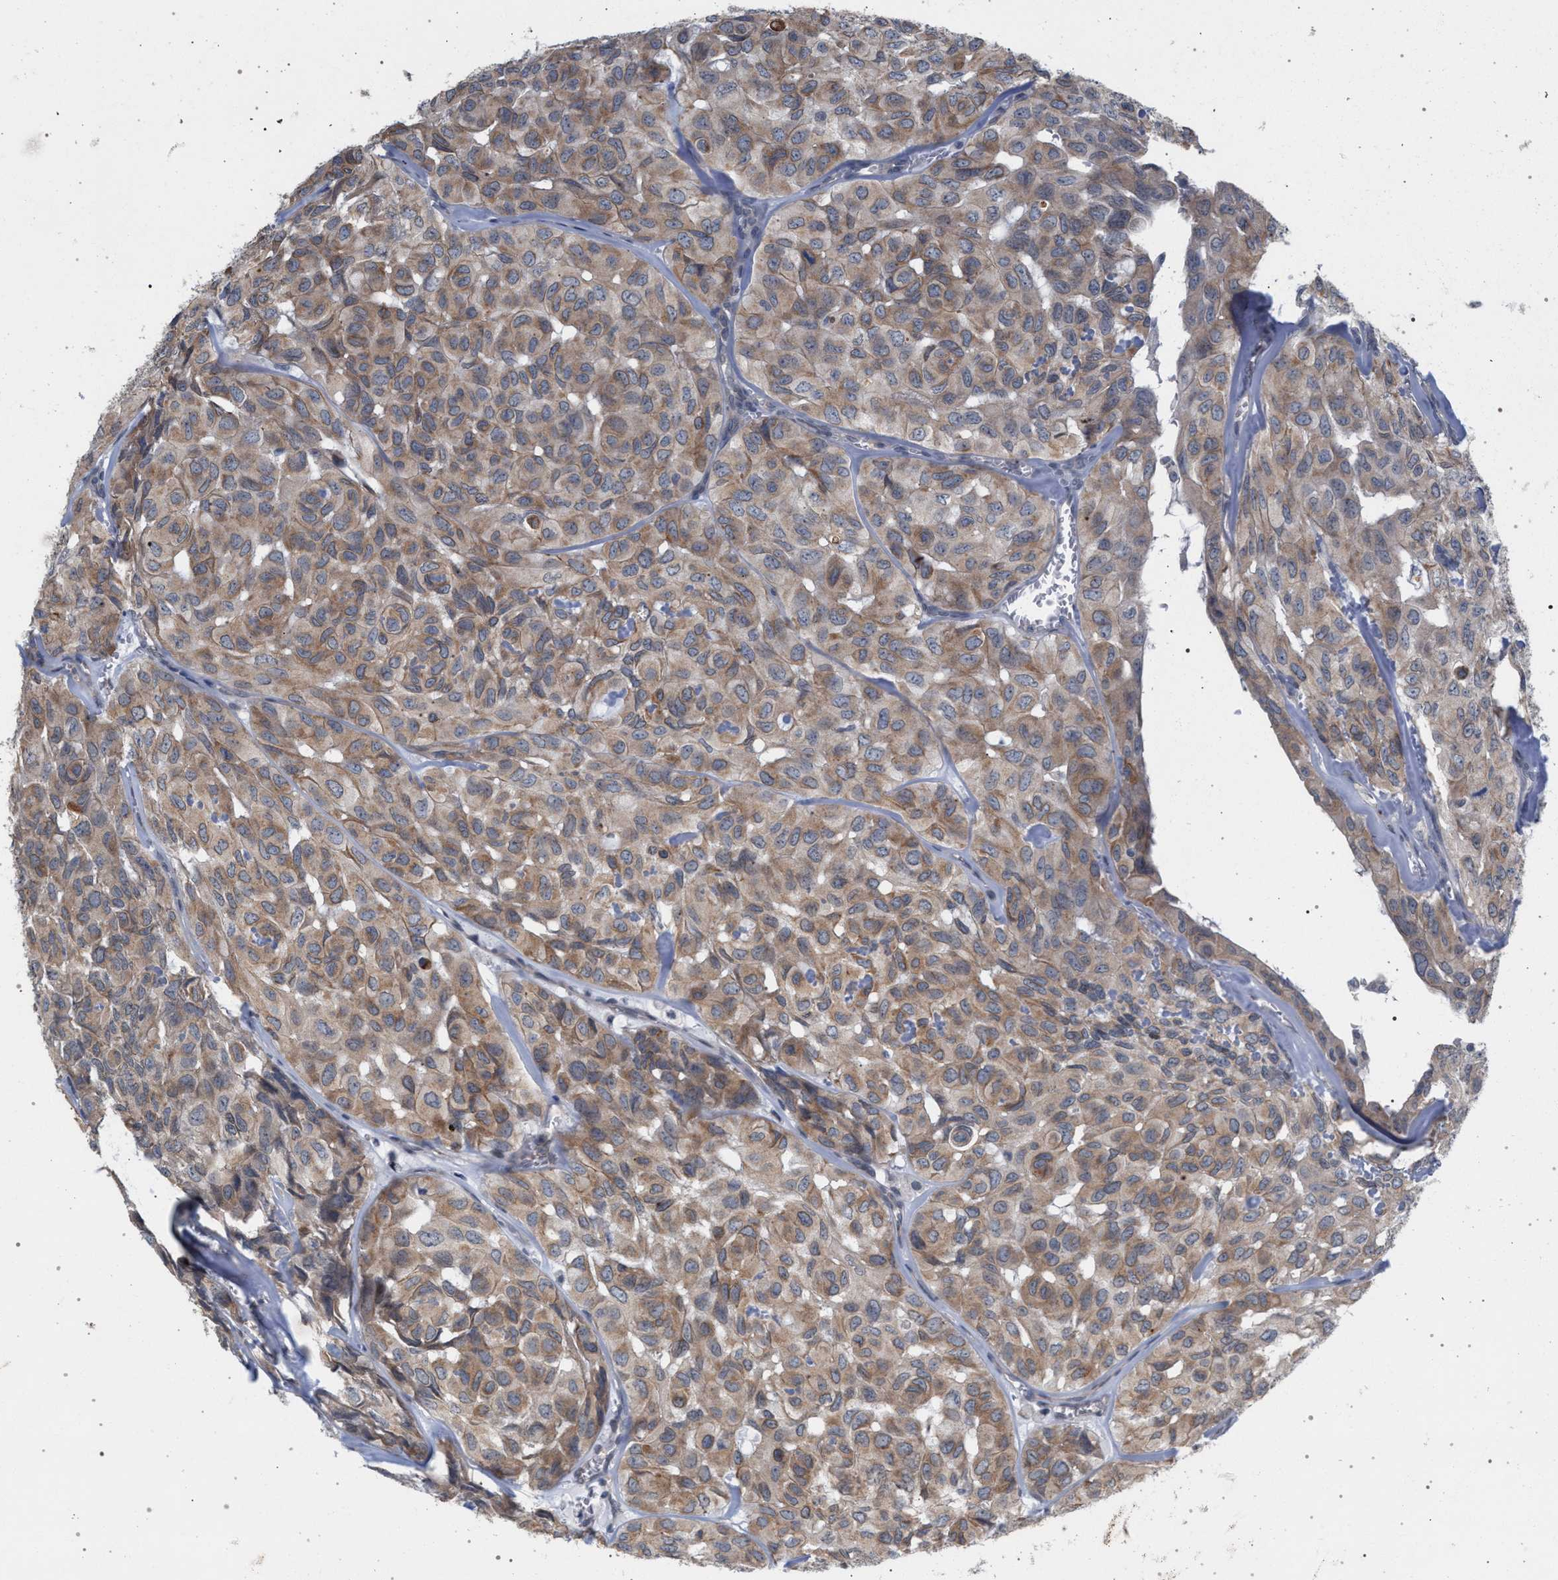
{"staining": {"intensity": "weak", "quantity": ">75%", "location": "cytoplasmic/membranous"}, "tissue": "head and neck cancer", "cell_type": "Tumor cells", "image_type": "cancer", "snomed": [{"axis": "morphology", "description": "Adenocarcinoma, NOS"}, {"axis": "topography", "description": "Salivary gland, NOS"}, {"axis": "topography", "description": "Head-Neck"}], "caption": "Head and neck cancer was stained to show a protein in brown. There is low levels of weak cytoplasmic/membranous staining in approximately >75% of tumor cells.", "gene": "ARPC5L", "patient": {"sex": "female", "age": 76}}